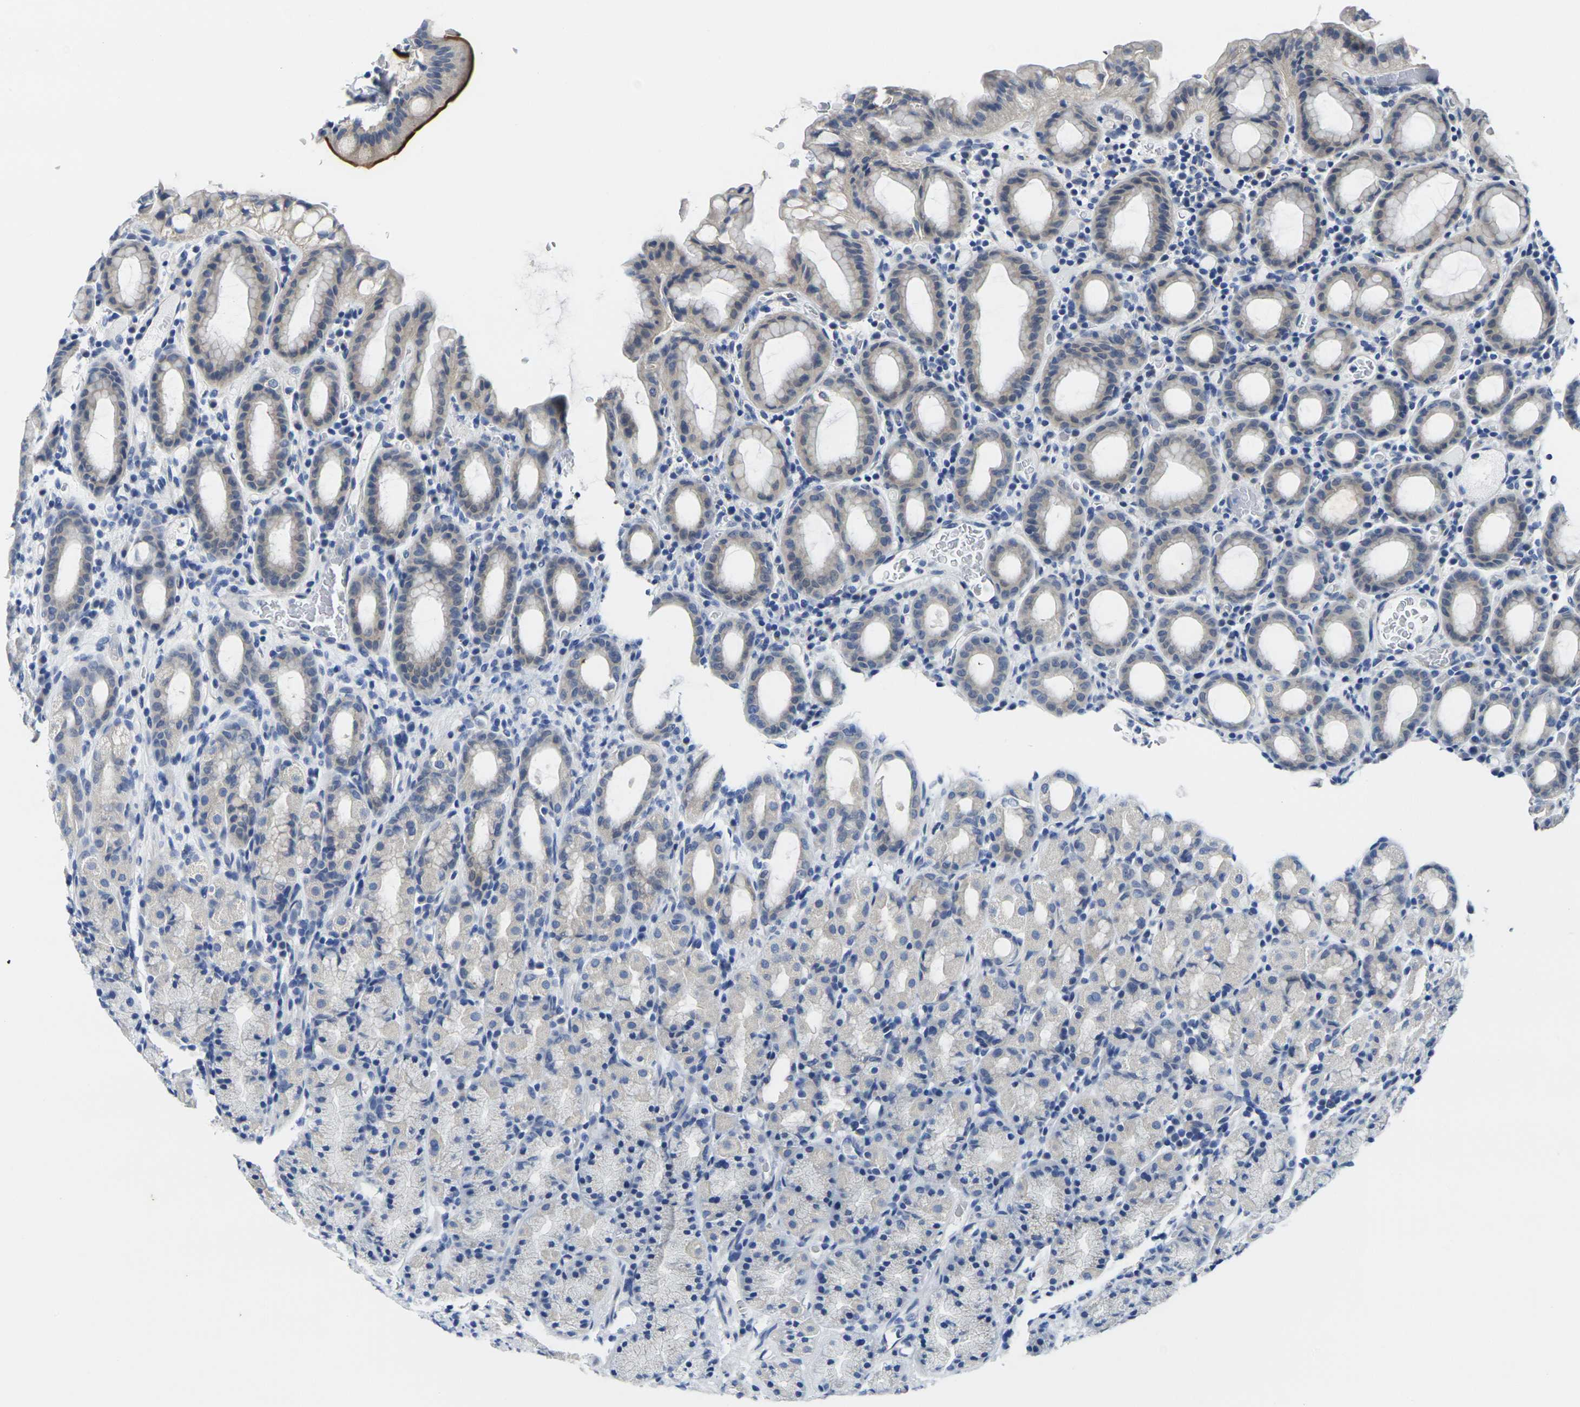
{"staining": {"intensity": "negative", "quantity": "none", "location": "none"}, "tissue": "stomach", "cell_type": "Glandular cells", "image_type": "normal", "snomed": [{"axis": "morphology", "description": "Normal tissue, NOS"}, {"axis": "topography", "description": "Stomach, upper"}], "caption": "Immunohistochemistry (IHC) of benign human stomach displays no staining in glandular cells.", "gene": "CRK", "patient": {"sex": "male", "age": 68}}